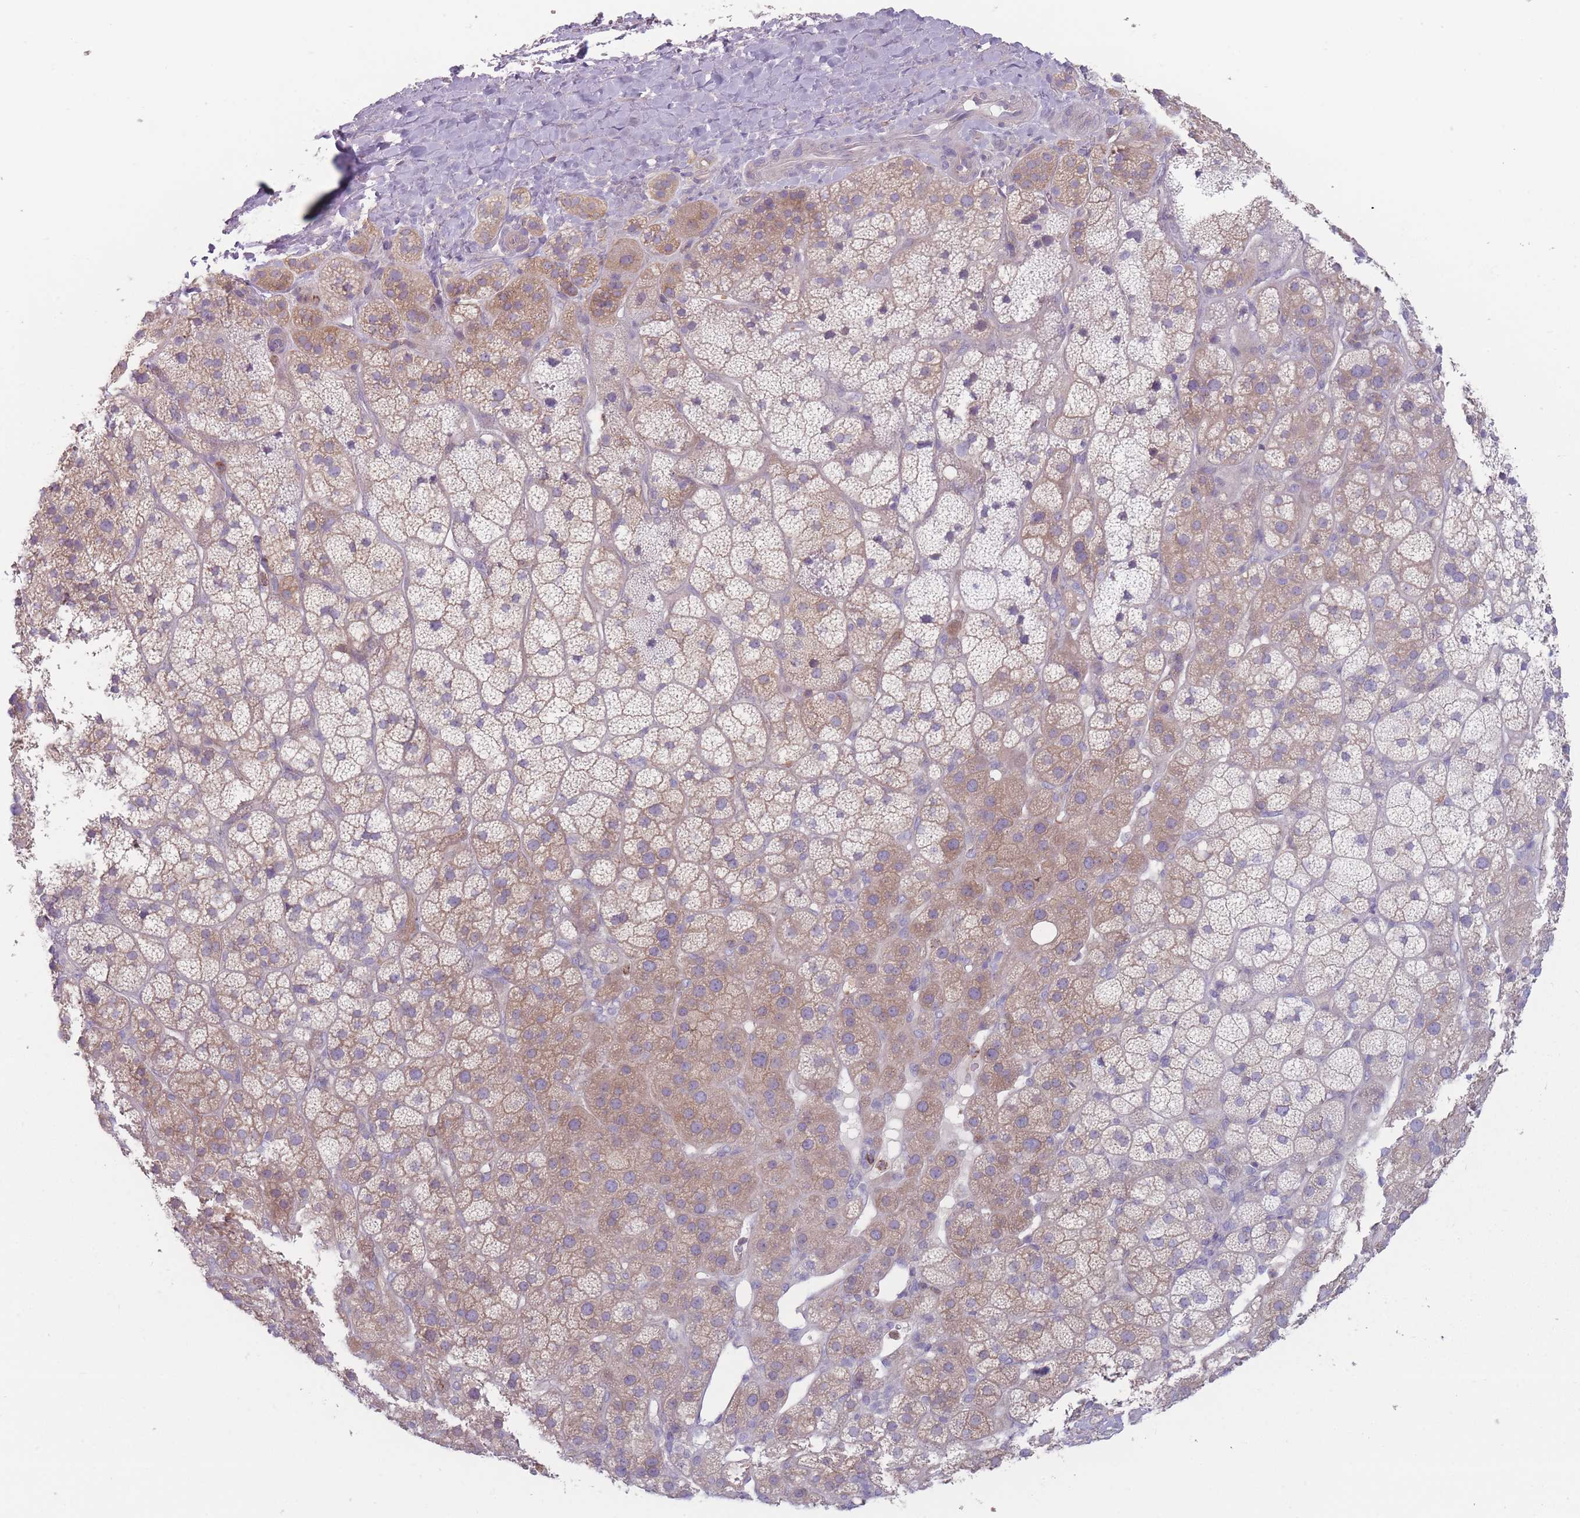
{"staining": {"intensity": "weak", "quantity": "25%-75%", "location": "cytoplasmic/membranous"}, "tissue": "adrenal gland", "cell_type": "Glandular cells", "image_type": "normal", "snomed": [{"axis": "morphology", "description": "Normal tissue, NOS"}, {"axis": "topography", "description": "Adrenal gland"}], "caption": "Immunohistochemical staining of normal human adrenal gland shows weak cytoplasmic/membranous protein positivity in approximately 25%-75% of glandular cells.", "gene": "HSBP1L1", "patient": {"sex": "female", "age": 70}}